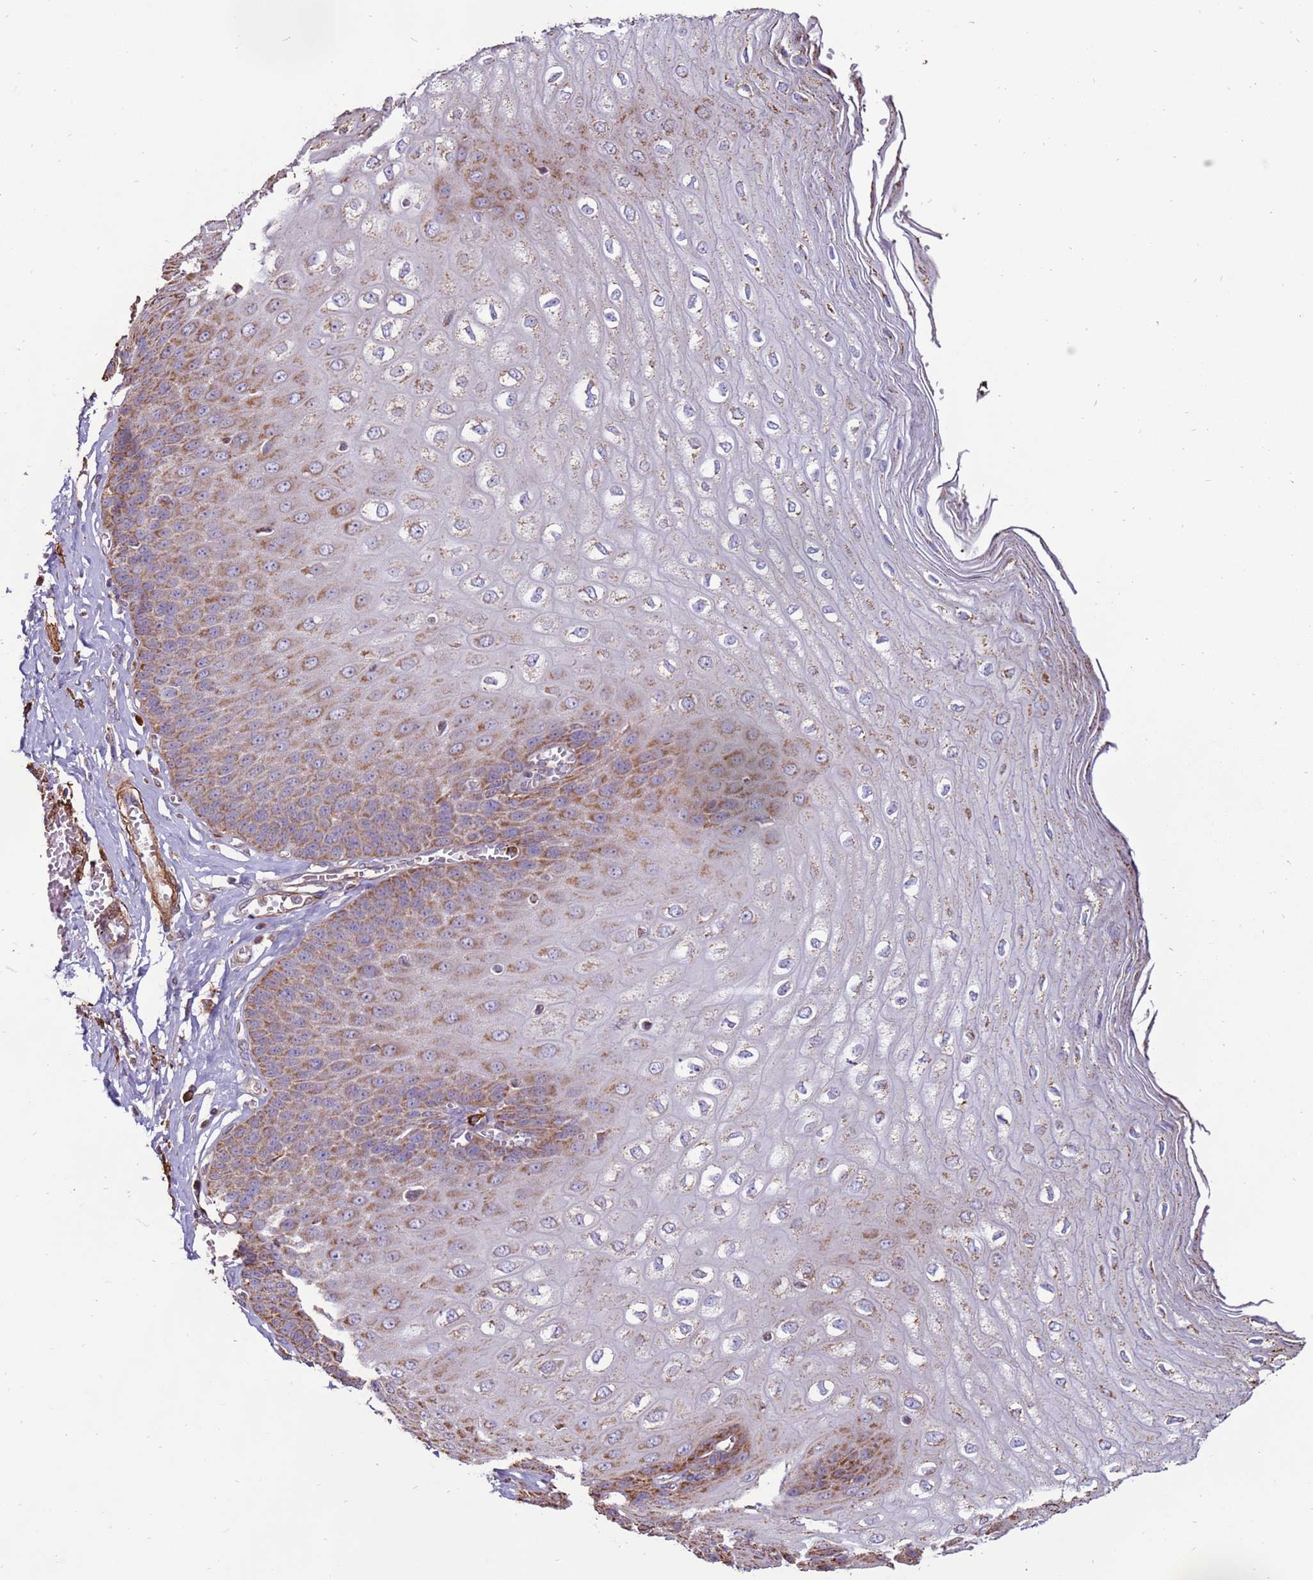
{"staining": {"intensity": "moderate", "quantity": "25%-75%", "location": "cytoplasmic/membranous"}, "tissue": "esophagus", "cell_type": "Squamous epithelial cells", "image_type": "normal", "snomed": [{"axis": "morphology", "description": "Normal tissue, NOS"}, {"axis": "topography", "description": "Esophagus"}], "caption": "Protein staining of normal esophagus demonstrates moderate cytoplasmic/membranous staining in about 25%-75% of squamous epithelial cells.", "gene": "DDX59", "patient": {"sex": "male", "age": 60}}